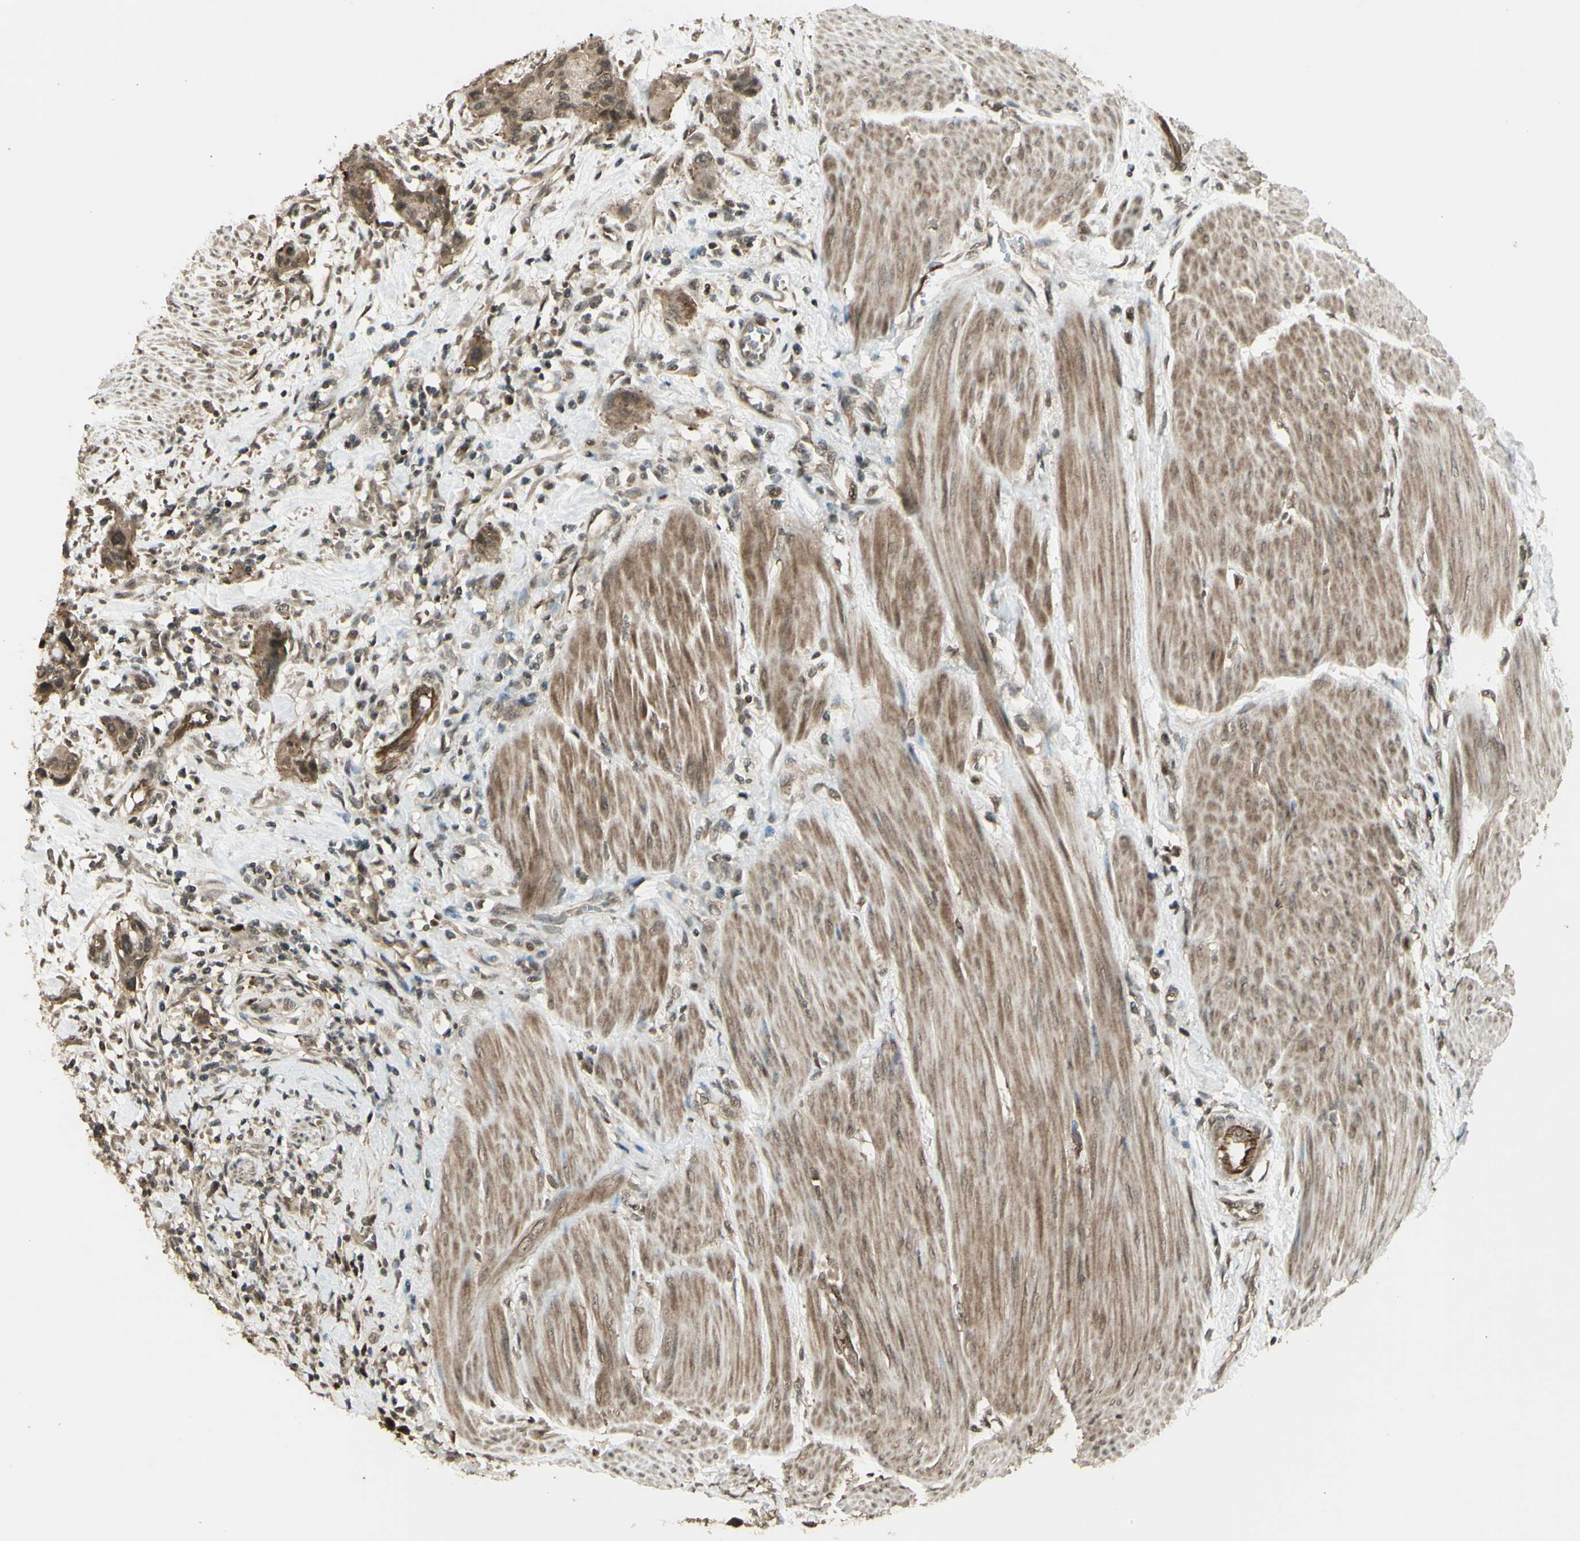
{"staining": {"intensity": "moderate", "quantity": ">75%", "location": "cytoplasmic/membranous"}, "tissue": "urothelial cancer", "cell_type": "Tumor cells", "image_type": "cancer", "snomed": [{"axis": "morphology", "description": "Urothelial carcinoma, High grade"}, {"axis": "topography", "description": "Urinary bladder"}], "caption": "About >75% of tumor cells in human urothelial cancer show moderate cytoplasmic/membranous protein expression as visualized by brown immunohistochemical staining.", "gene": "BLNK", "patient": {"sex": "male", "age": 35}}